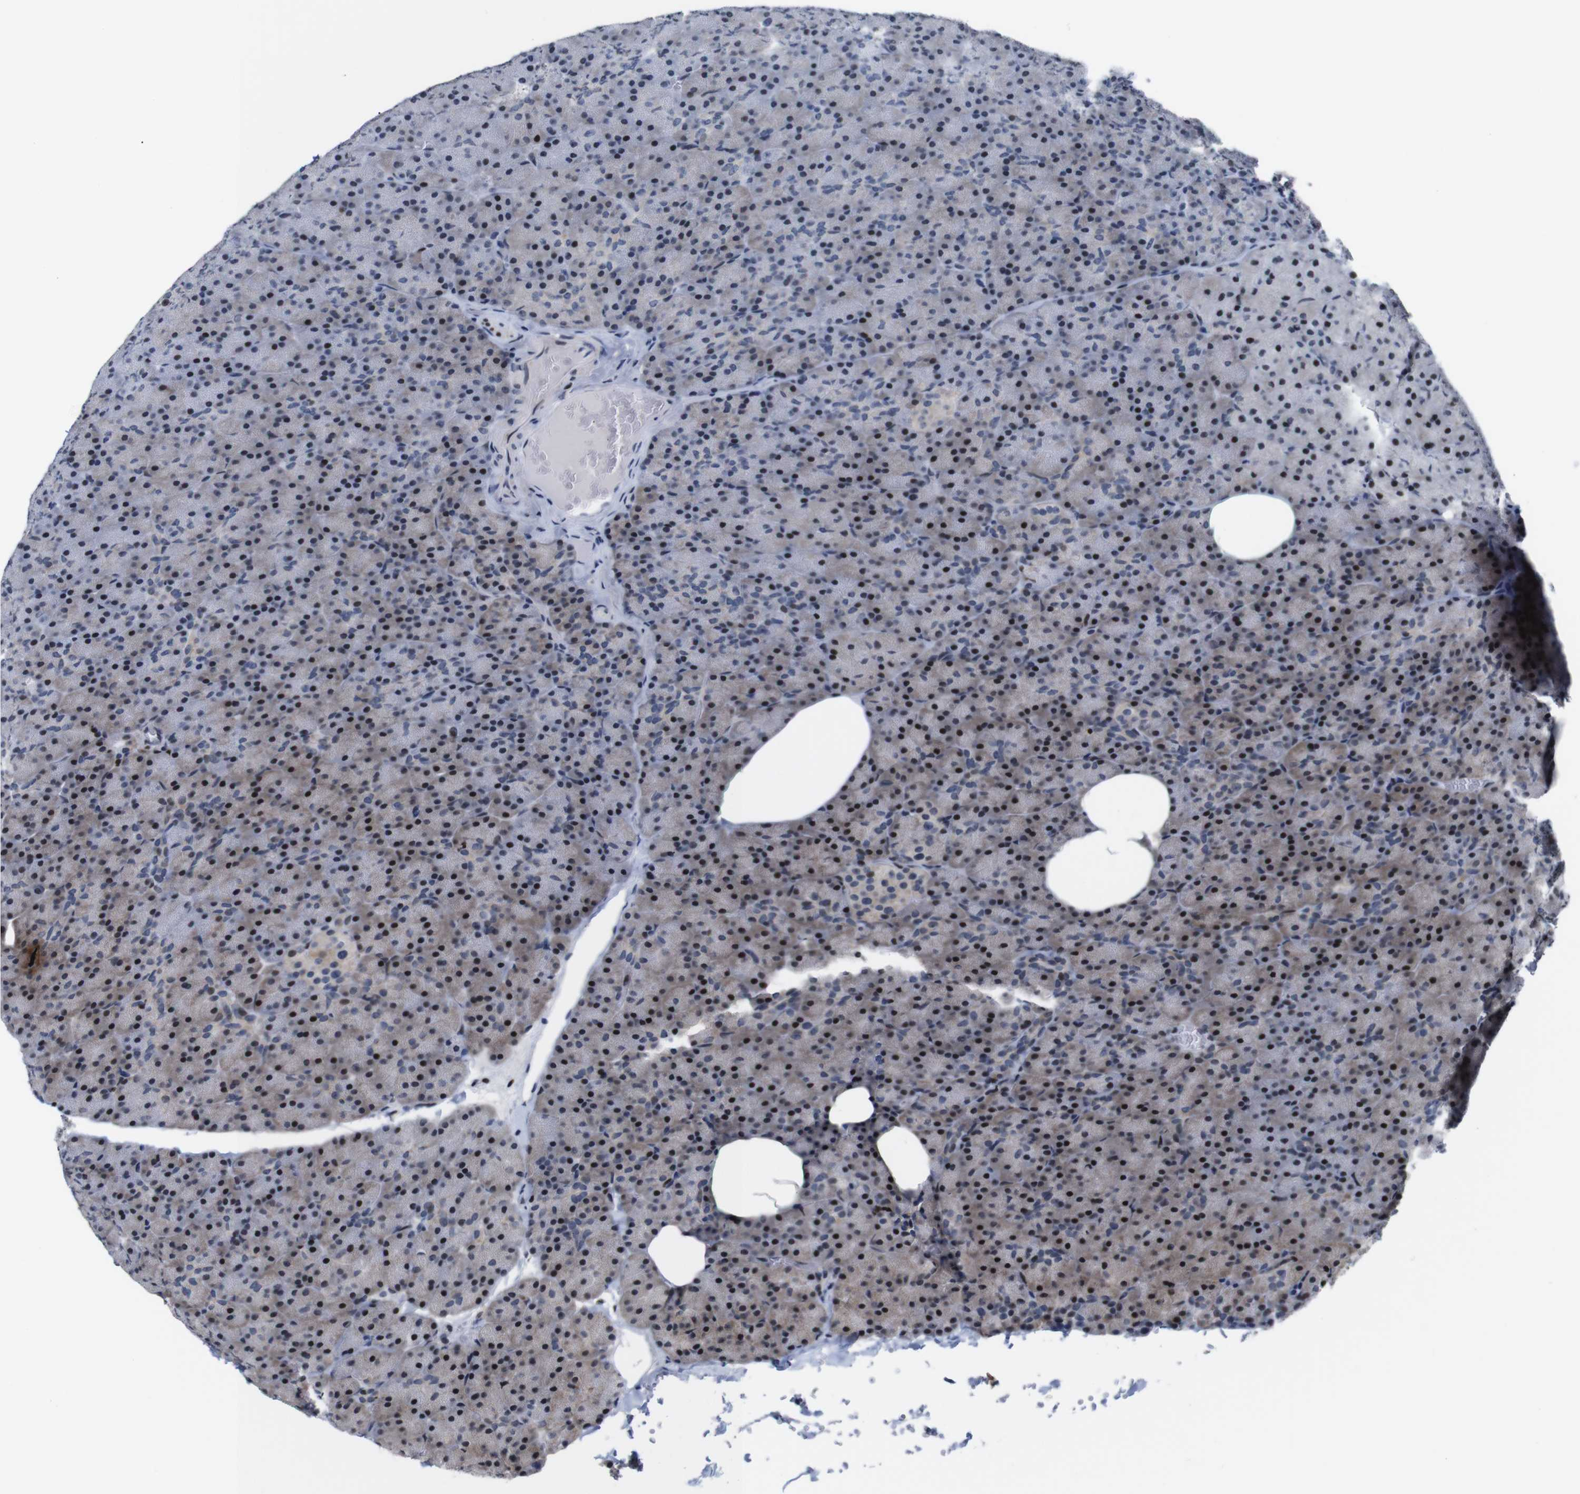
{"staining": {"intensity": "moderate", "quantity": "25%-75%", "location": "cytoplasmic/membranous,nuclear"}, "tissue": "pancreas", "cell_type": "Exocrine glandular cells", "image_type": "normal", "snomed": [{"axis": "morphology", "description": "Normal tissue, NOS"}, {"axis": "topography", "description": "Pancreas"}], "caption": "A micrograph of human pancreas stained for a protein reveals moderate cytoplasmic/membranous,nuclear brown staining in exocrine glandular cells. (Stains: DAB (3,3'-diaminobenzidine) in brown, nuclei in blue, Microscopy: brightfield microscopy at high magnification).", "gene": "GATA6", "patient": {"sex": "female", "age": 35}}